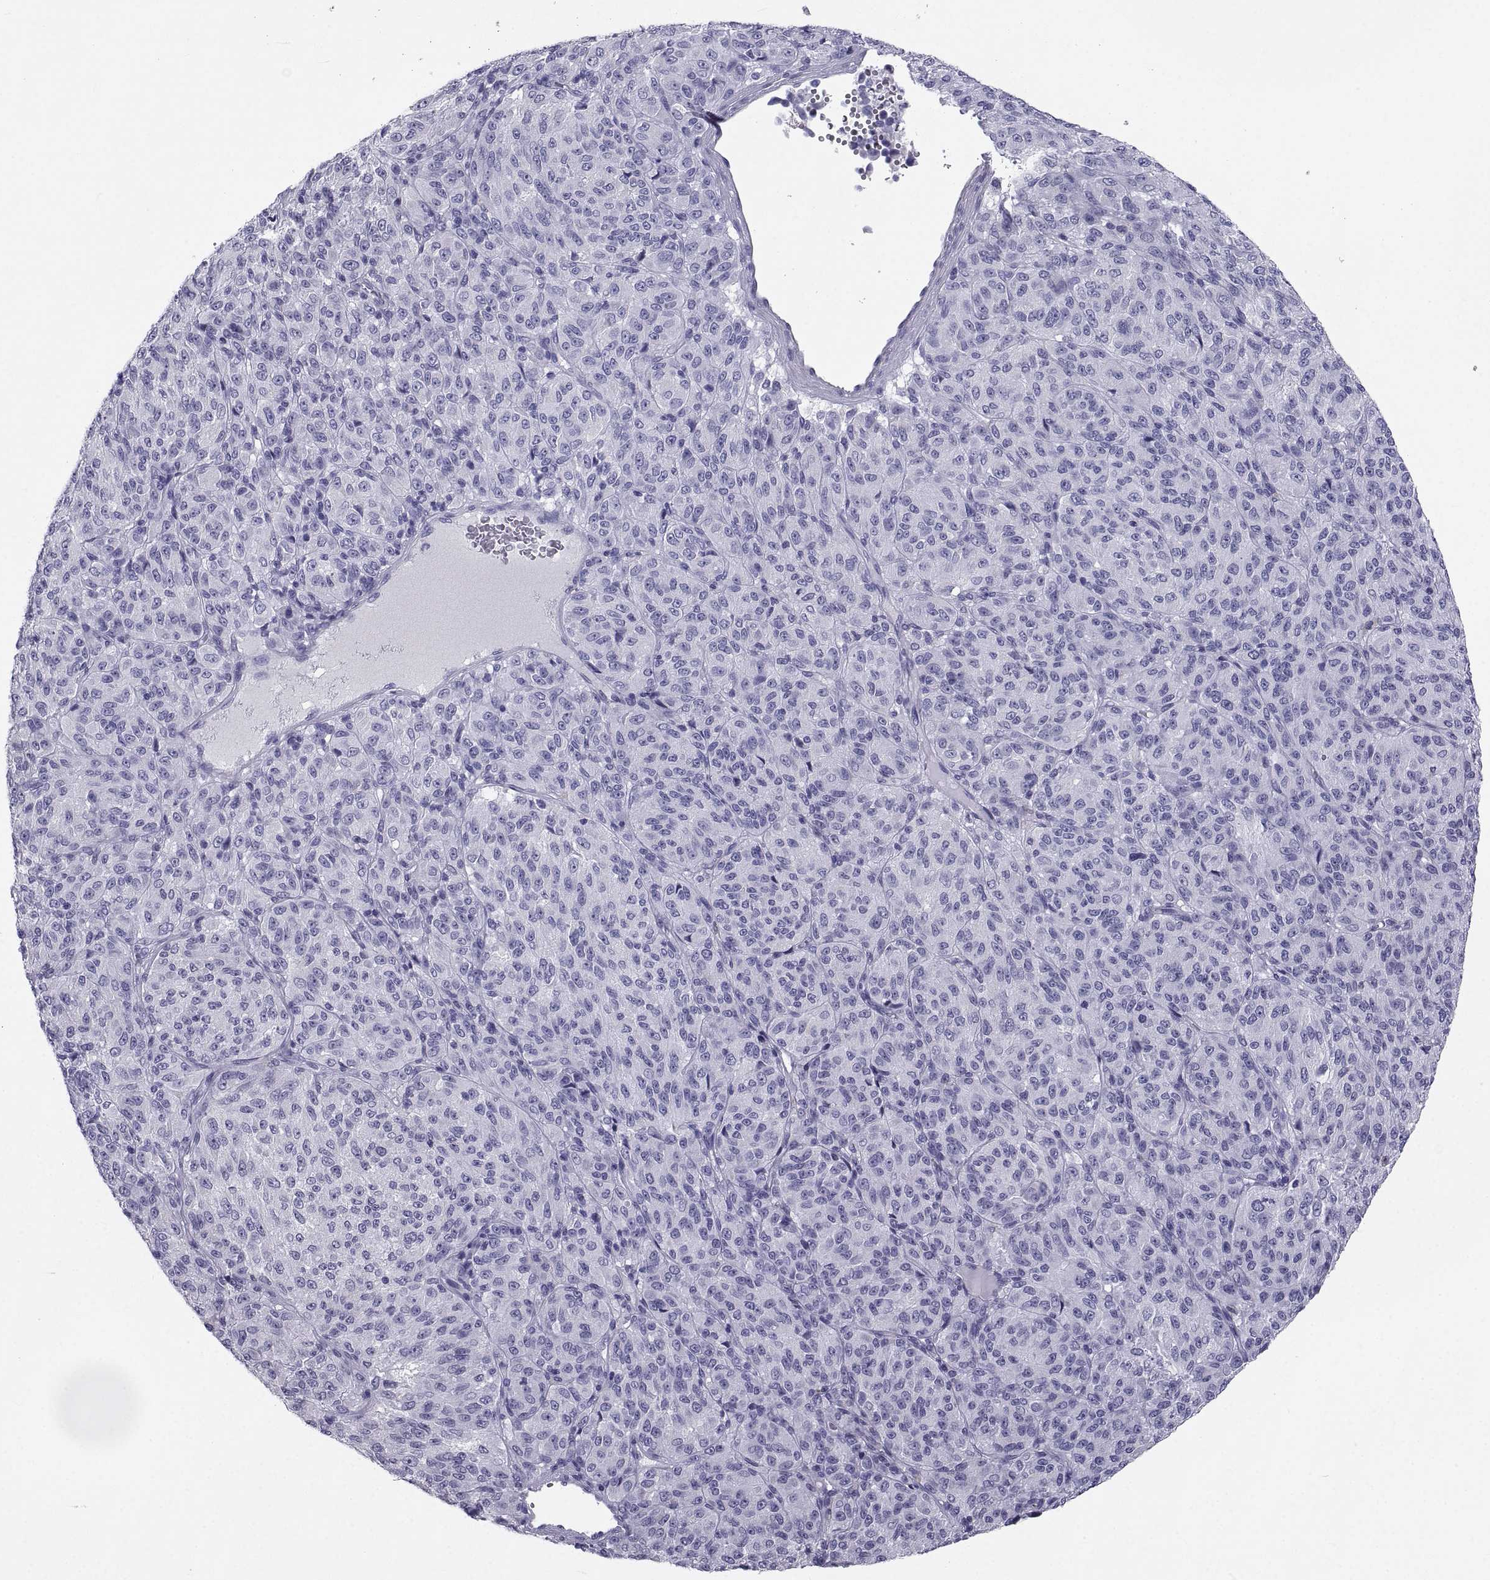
{"staining": {"intensity": "negative", "quantity": "none", "location": "none"}, "tissue": "melanoma", "cell_type": "Tumor cells", "image_type": "cancer", "snomed": [{"axis": "morphology", "description": "Malignant melanoma, Metastatic site"}, {"axis": "topography", "description": "Brain"}], "caption": "Tumor cells show no significant protein staining in malignant melanoma (metastatic site).", "gene": "PCSK1N", "patient": {"sex": "female", "age": 56}}